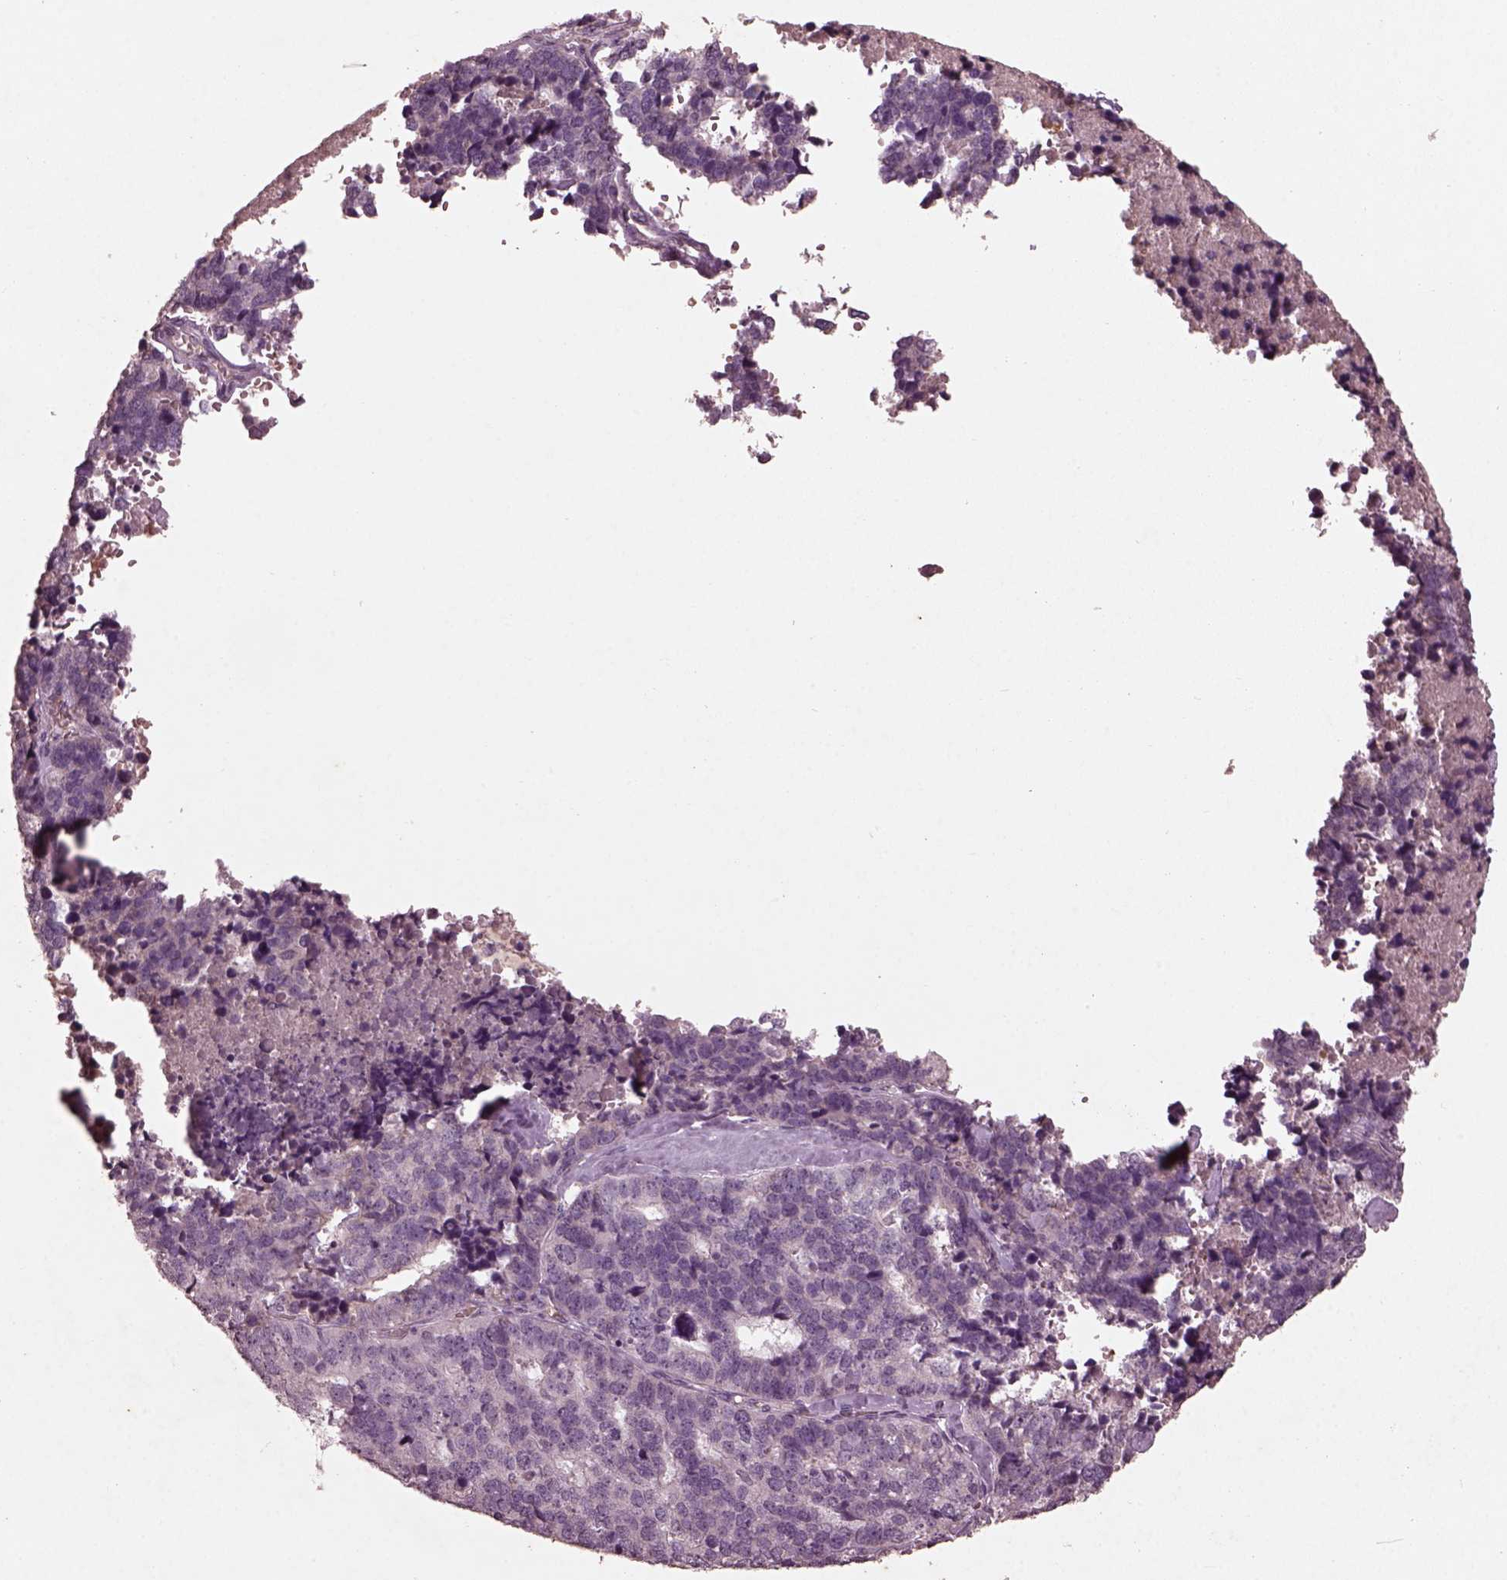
{"staining": {"intensity": "negative", "quantity": "none", "location": "none"}, "tissue": "stomach cancer", "cell_type": "Tumor cells", "image_type": "cancer", "snomed": [{"axis": "morphology", "description": "Adenocarcinoma, NOS"}, {"axis": "topography", "description": "Stomach"}], "caption": "The photomicrograph reveals no staining of tumor cells in stomach adenocarcinoma.", "gene": "FRRS1L", "patient": {"sex": "male", "age": 69}}